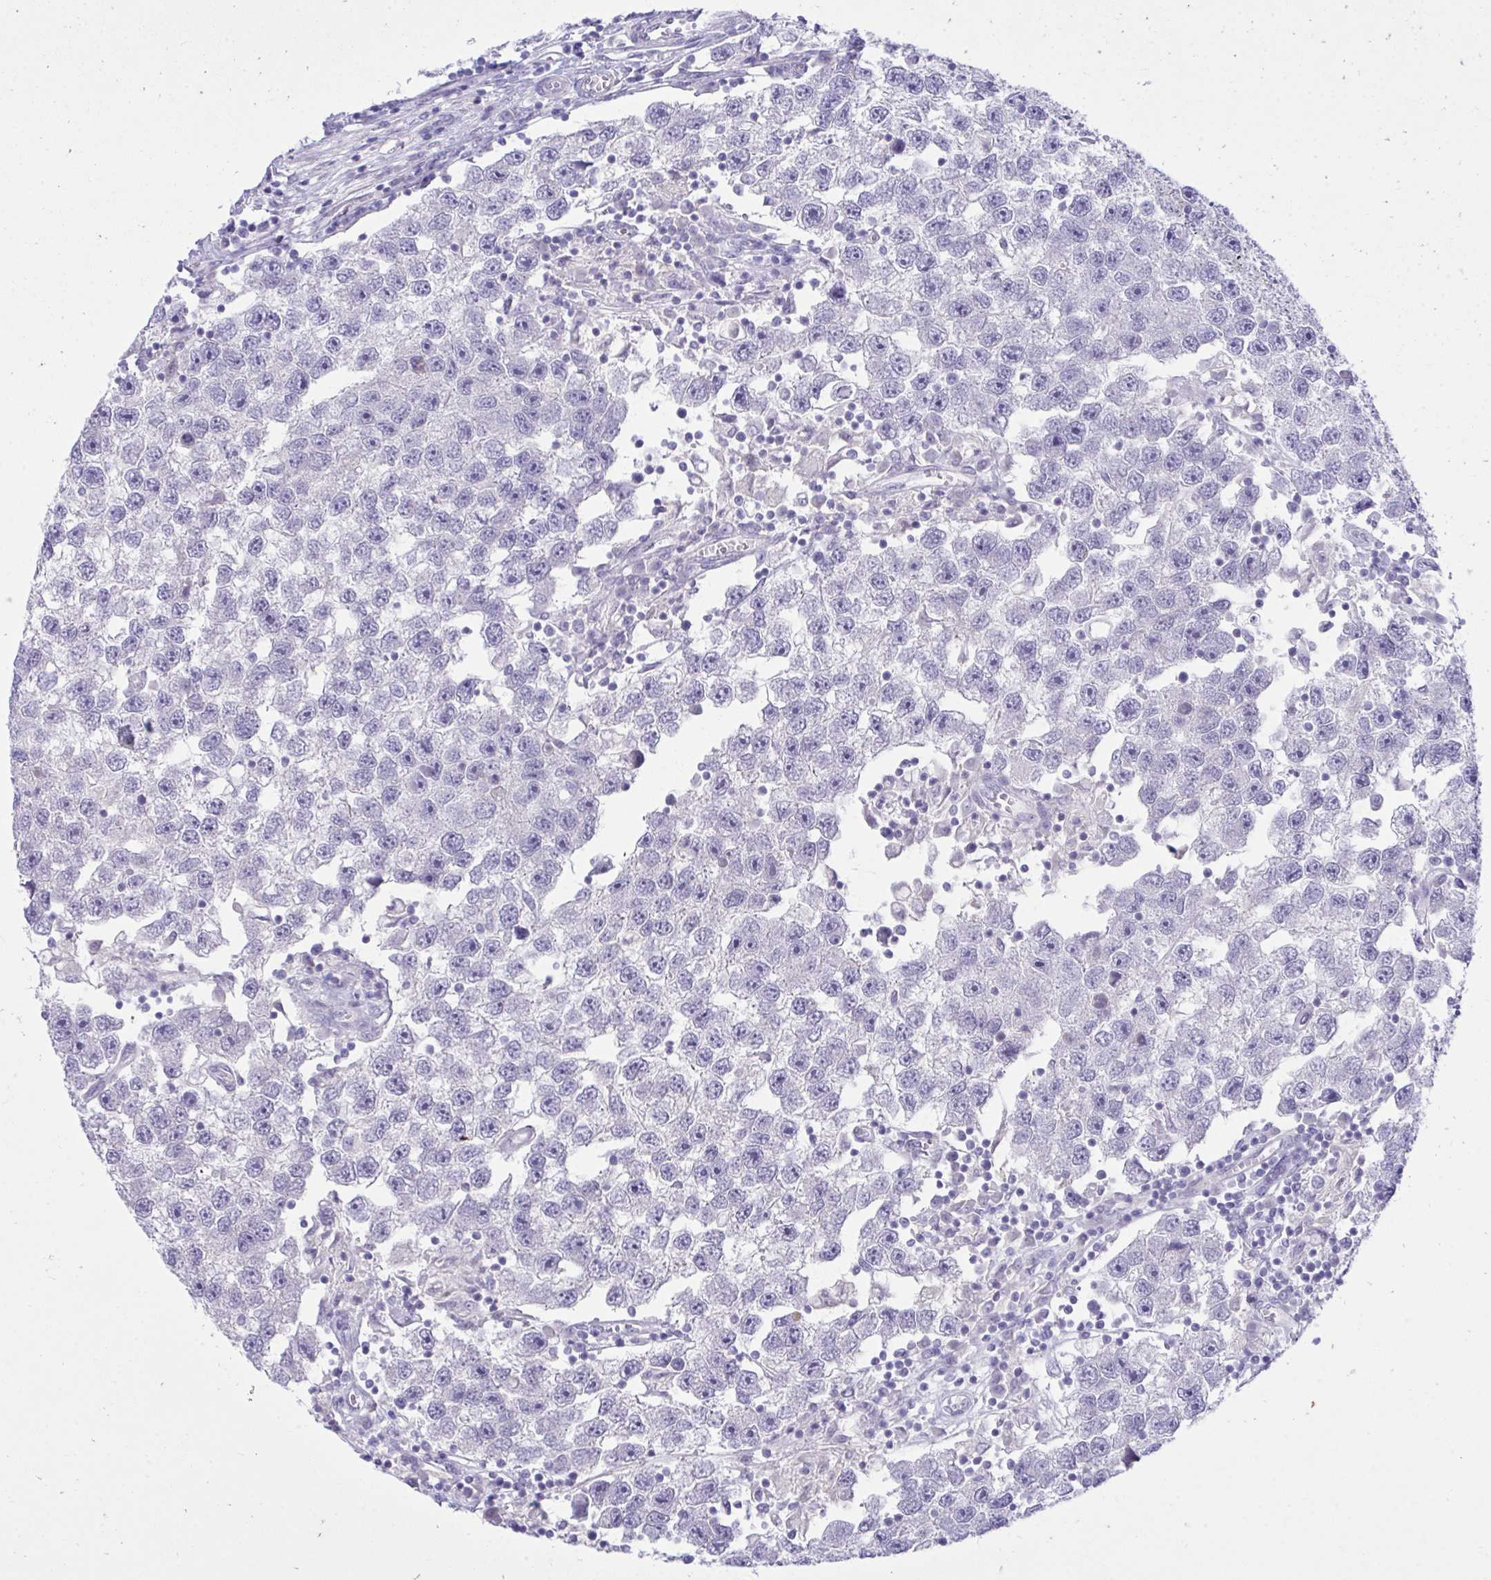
{"staining": {"intensity": "negative", "quantity": "none", "location": "none"}, "tissue": "testis cancer", "cell_type": "Tumor cells", "image_type": "cancer", "snomed": [{"axis": "morphology", "description": "Seminoma, NOS"}, {"axis": "topography", "description": "Testis"}], "caption": "IHC photomicrograph of neoplastic tissue: human testis seminoma stained with DAB reveals no significant protein expression in tumor cells.", "gene": "MED9", "patient": {"sex": "male", "age": 26}}